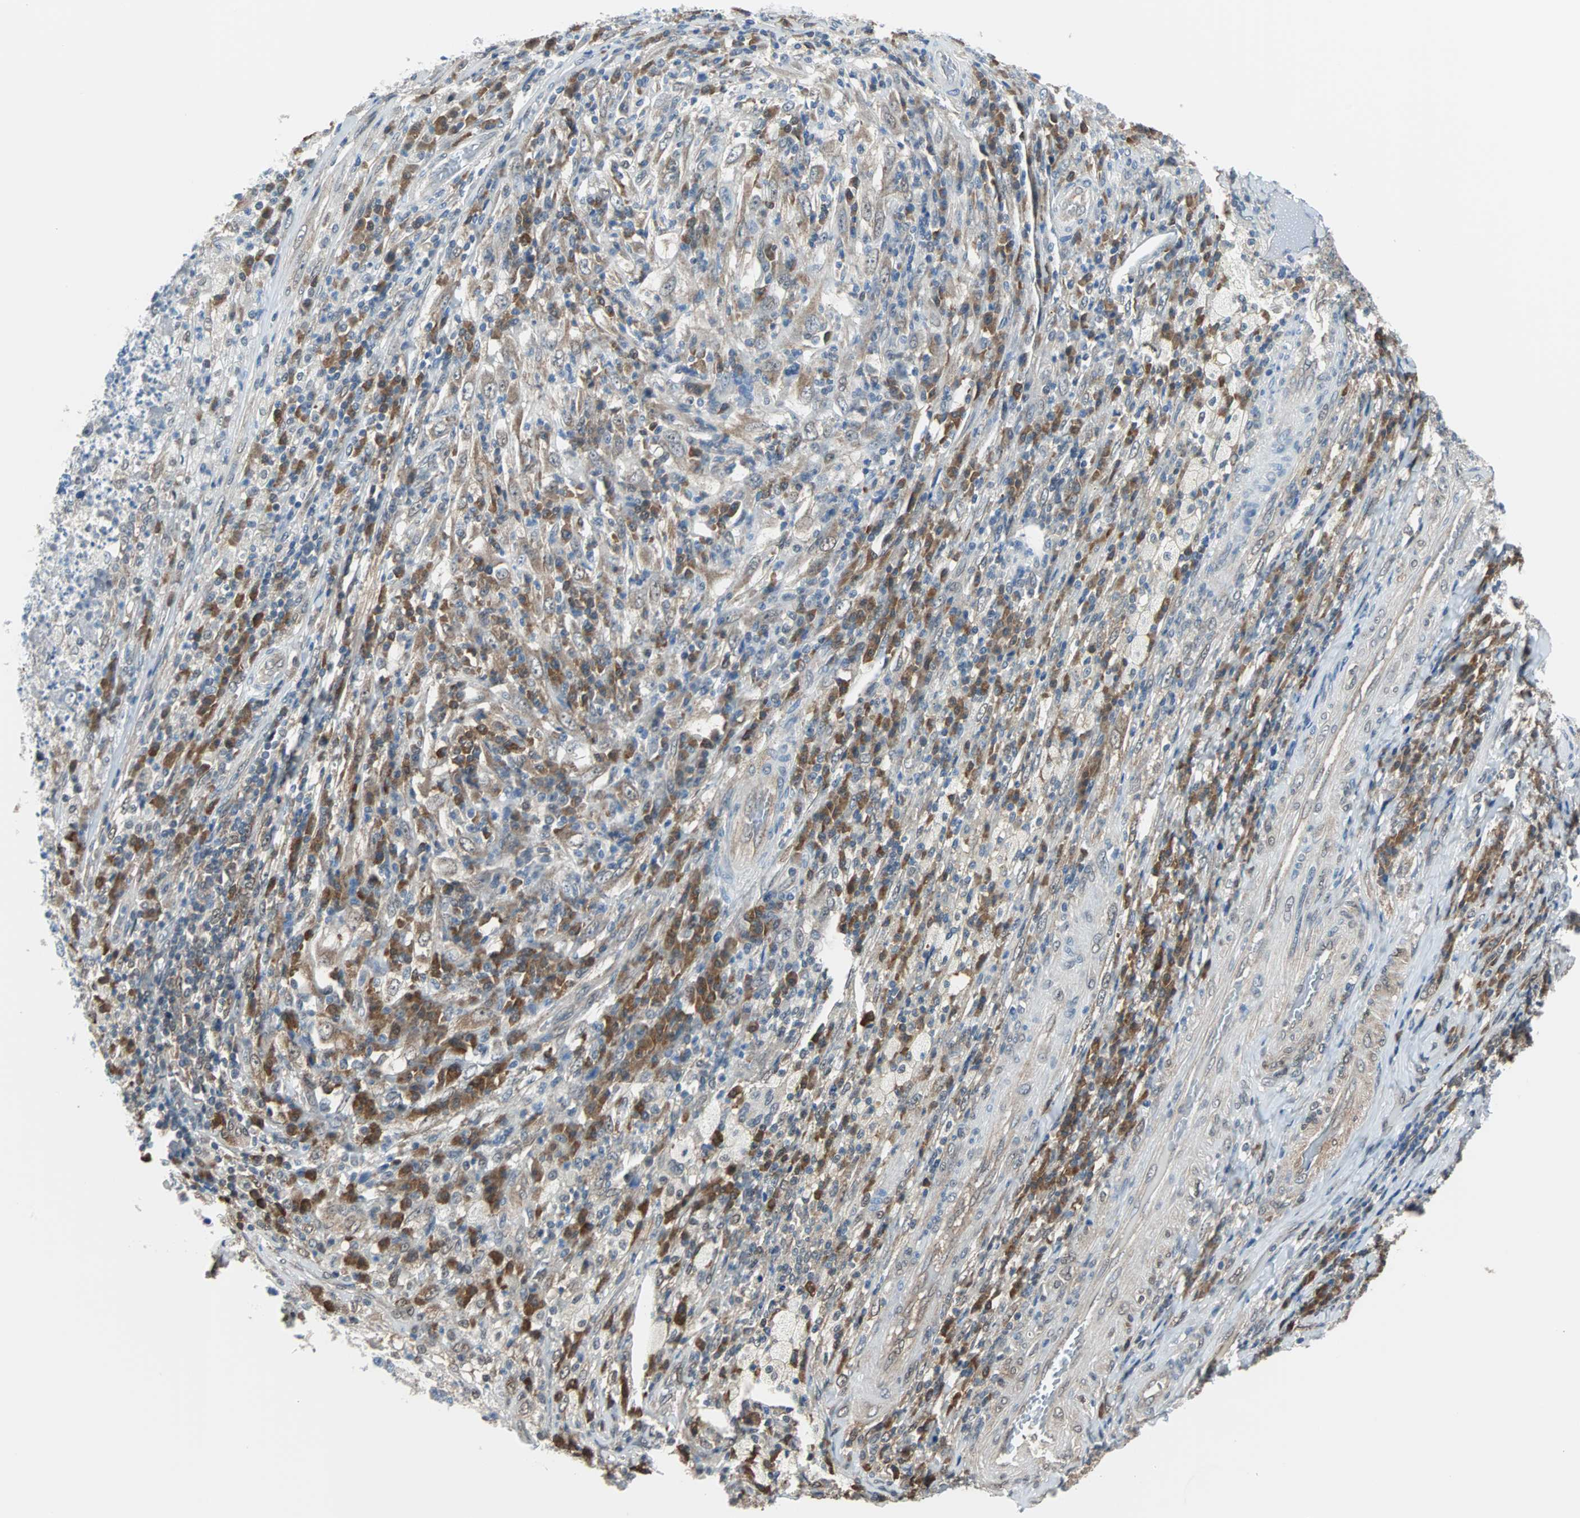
{"staining": {"intensity": "weak", "quantity": ">75%", "location": "cytoplasmic/membranous"}, "tissue": "testis cancer", "cell_type": "Tumor cells", "image_type": "cancer", "snomed": [{"axis": "morphology", "description": "Necrosis, NOS"}, {"axis": "morphology", "description": "Carcinoma, Embryonal, NOS"}, {"axis": "topography", "description": "Testis"}], "caption": "Tumor cells exhibit low levels of weak cytoplasmic/membranous positivity in approximately >75% of cells in human embryonal carcinoma (testis). The staining was performed using DAB (3,3'-diaminobenzidine), with brown indicating positive protein expression. Nuclei are stained blue with hematoxylin.", "gene": "VCP", "patient": {"sex": "male", "age": 19}}